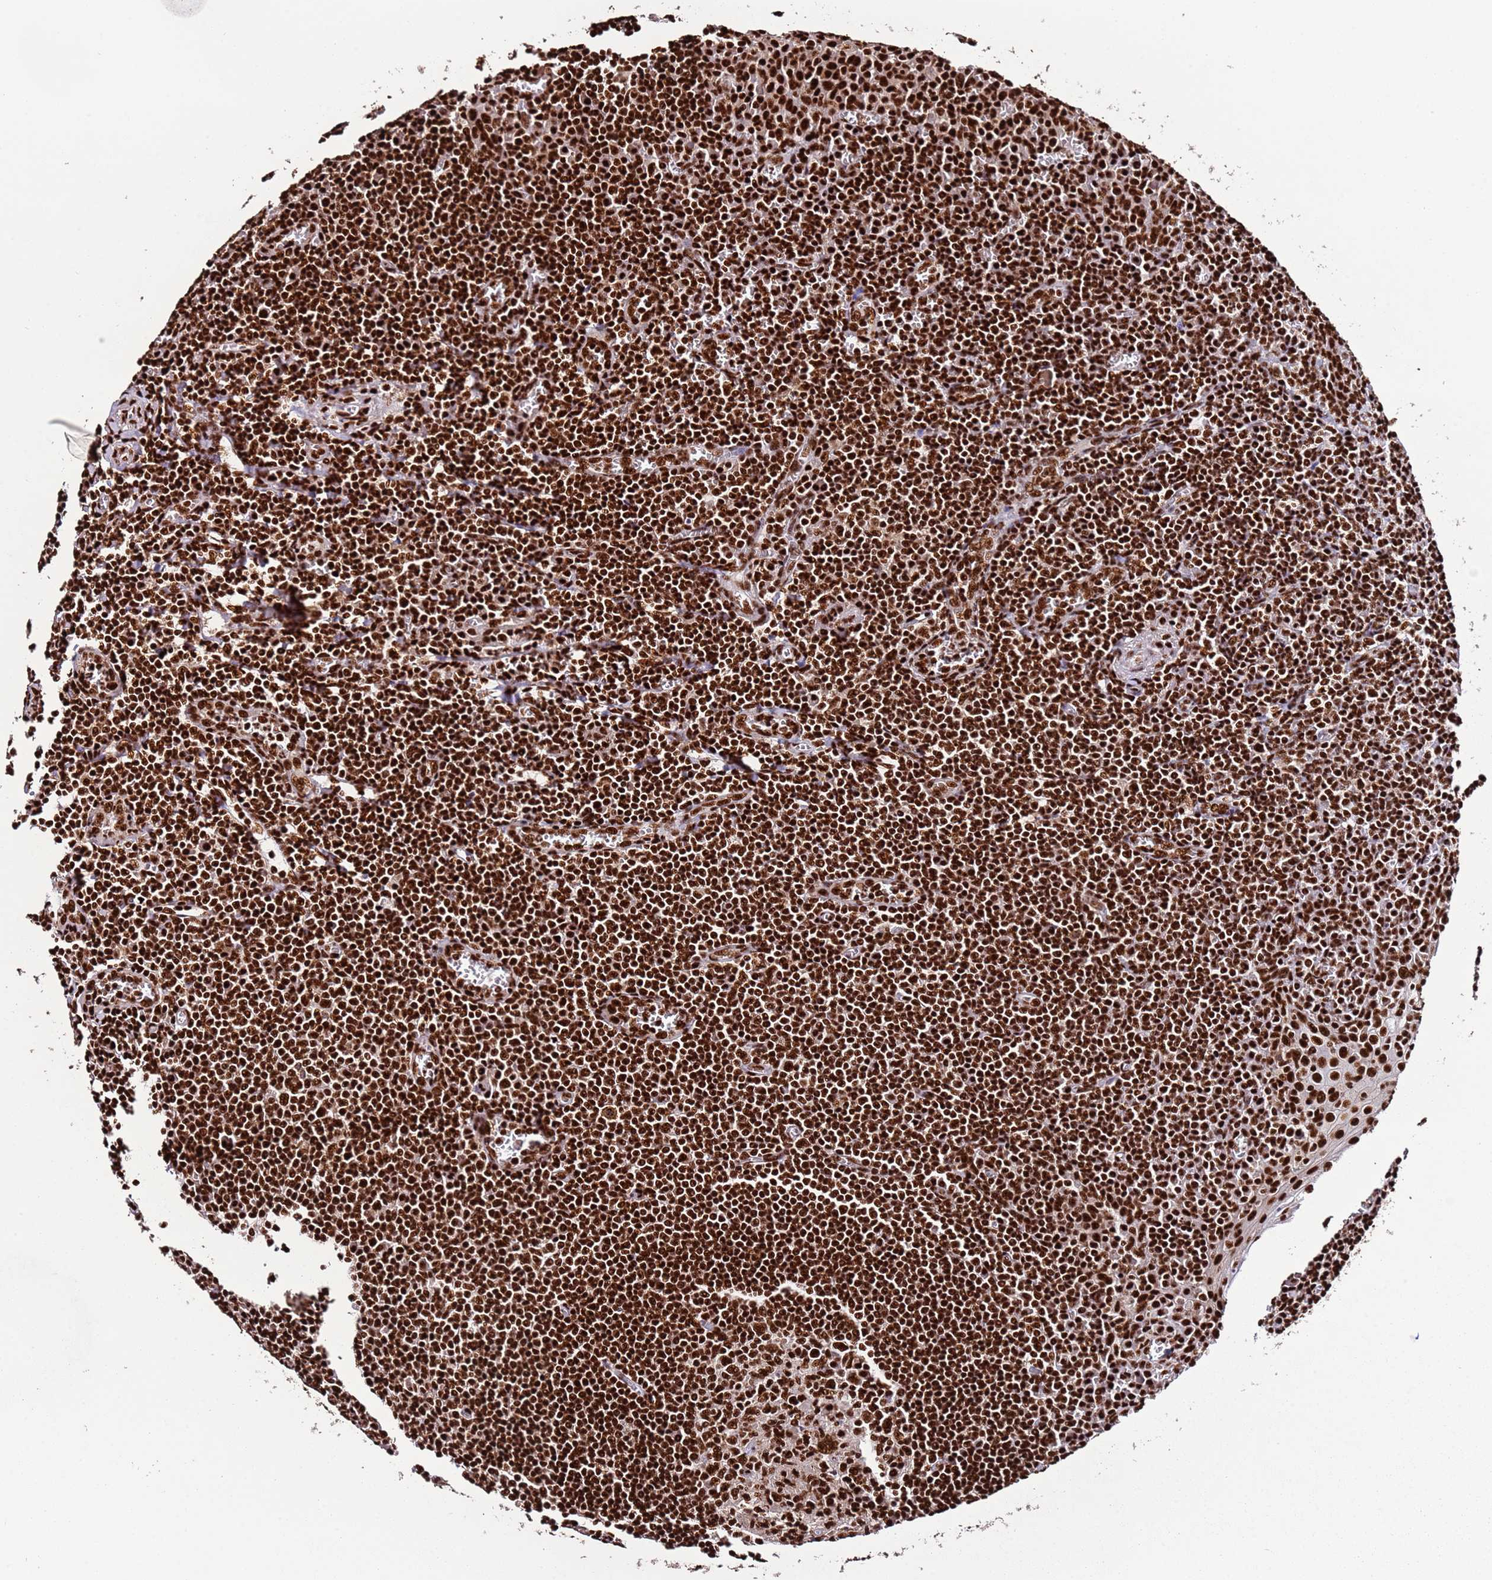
{"staining": {"intensity": "strong", "quantity": ">75%", "location": "nuclear"}, "tissue": "tonsil", "cell_type": "Germinal center cells", "image_type": "normal", "snomed": [{"axis": "morphology", "description": "Normal tissue, NOS"}, {"axis": "topography", "description": "Tonsil"}], "caption": "A high-resolution micrograph shows immunohistochemistry (IHC) staining of unremarkable tonsil, which shows strong nuclear expression in about >75% of germinal center cells. (DAB (3,3'-diaminobenzidine) IHC with brightfield microscopy, high magnification).", "gene": "C6orf226", "patient": {"sex": "male", "age": 27}}